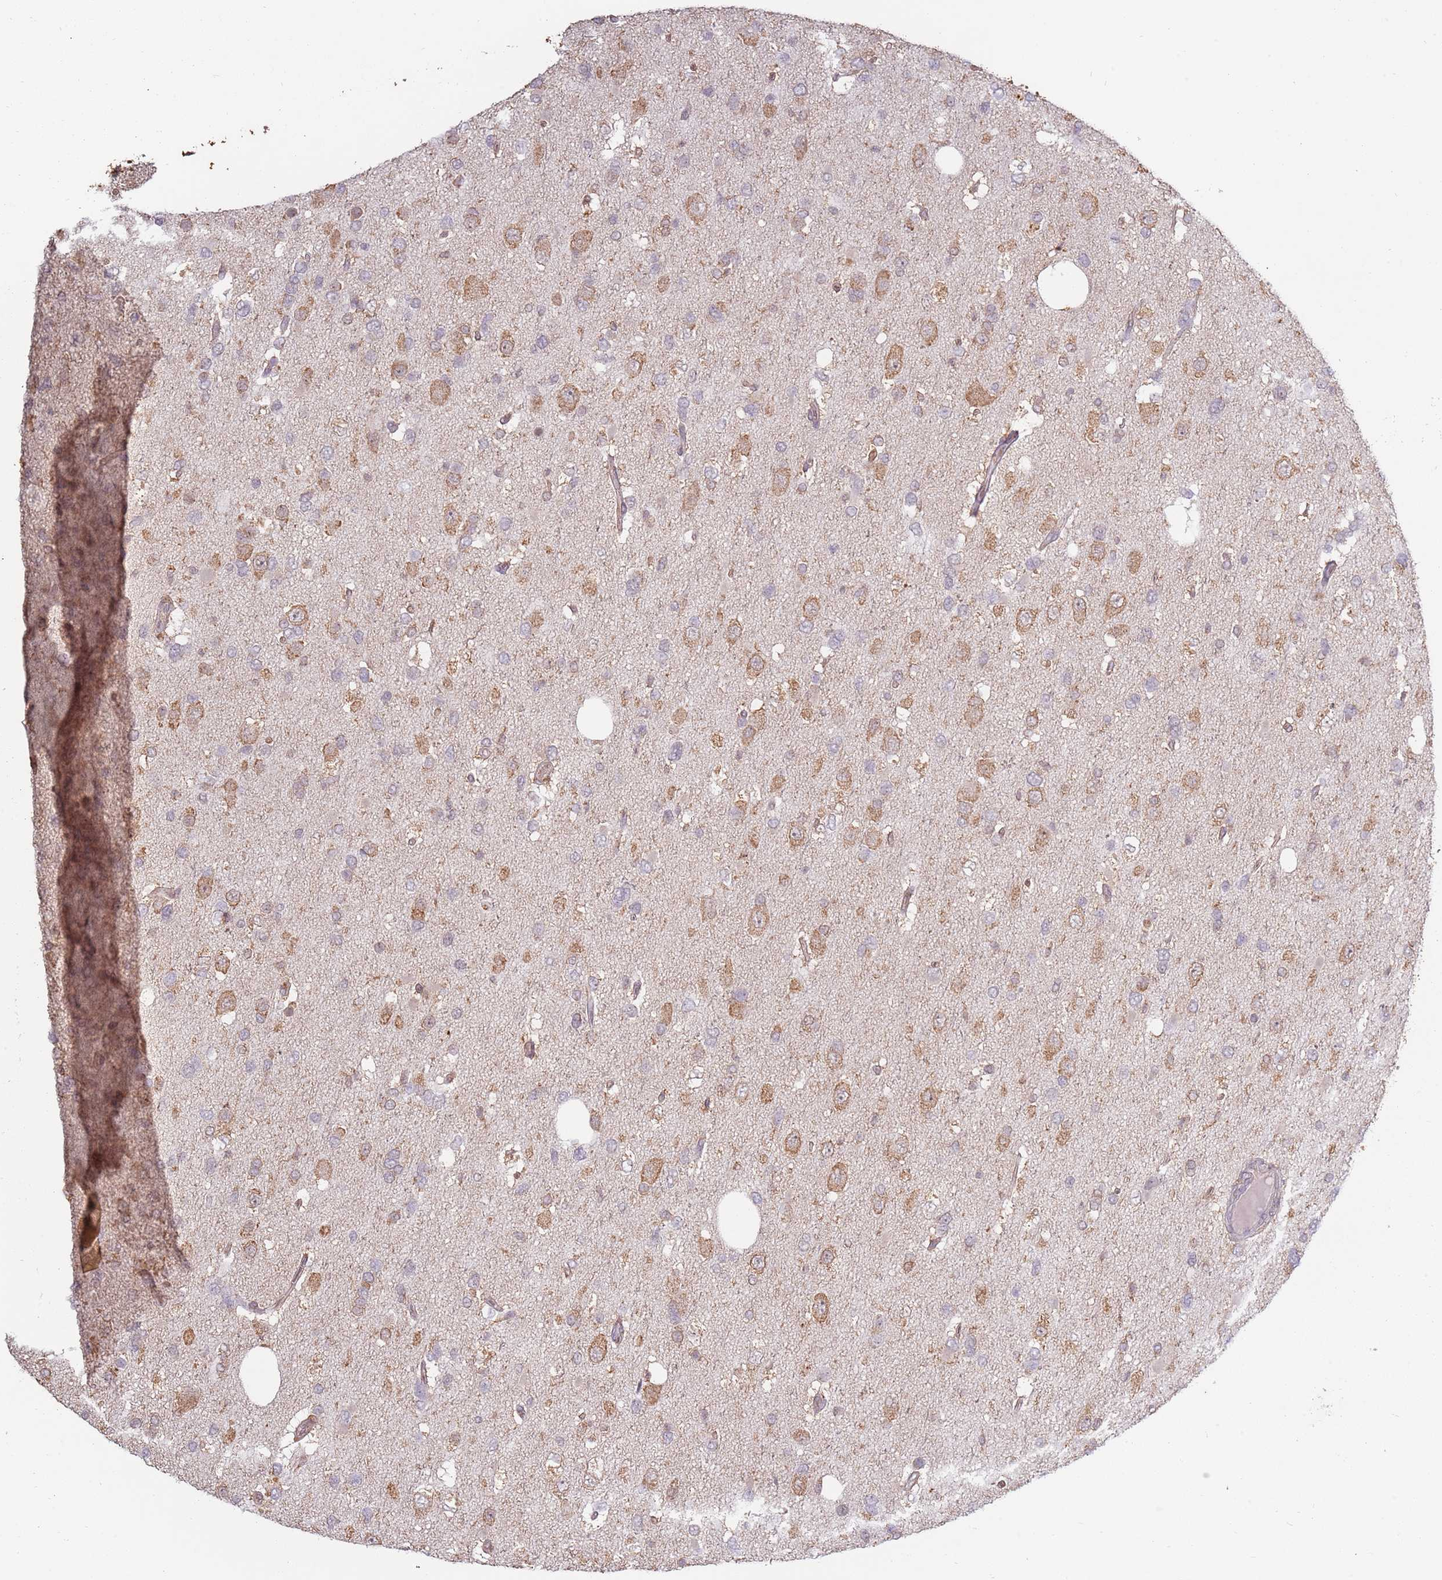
{"staining": {"intensity": "weak", "quantity": "<25%", "location": "cytoplasmic/membranous"}, "tissue": "glioma", "cell_type": "Tumor cells", "image_type": "cancer", "snomed": [{"axis": "morphology", "description": "Glioma, malignant, High grade"}, {"axis": "topography", "description": "Brain"}], "caption": "Image shows no significant protein staining in tumor cells of malignant glioma (high-grade).", "gene": "ATOSB", "patient": {"sex": "male", "age": 53}}